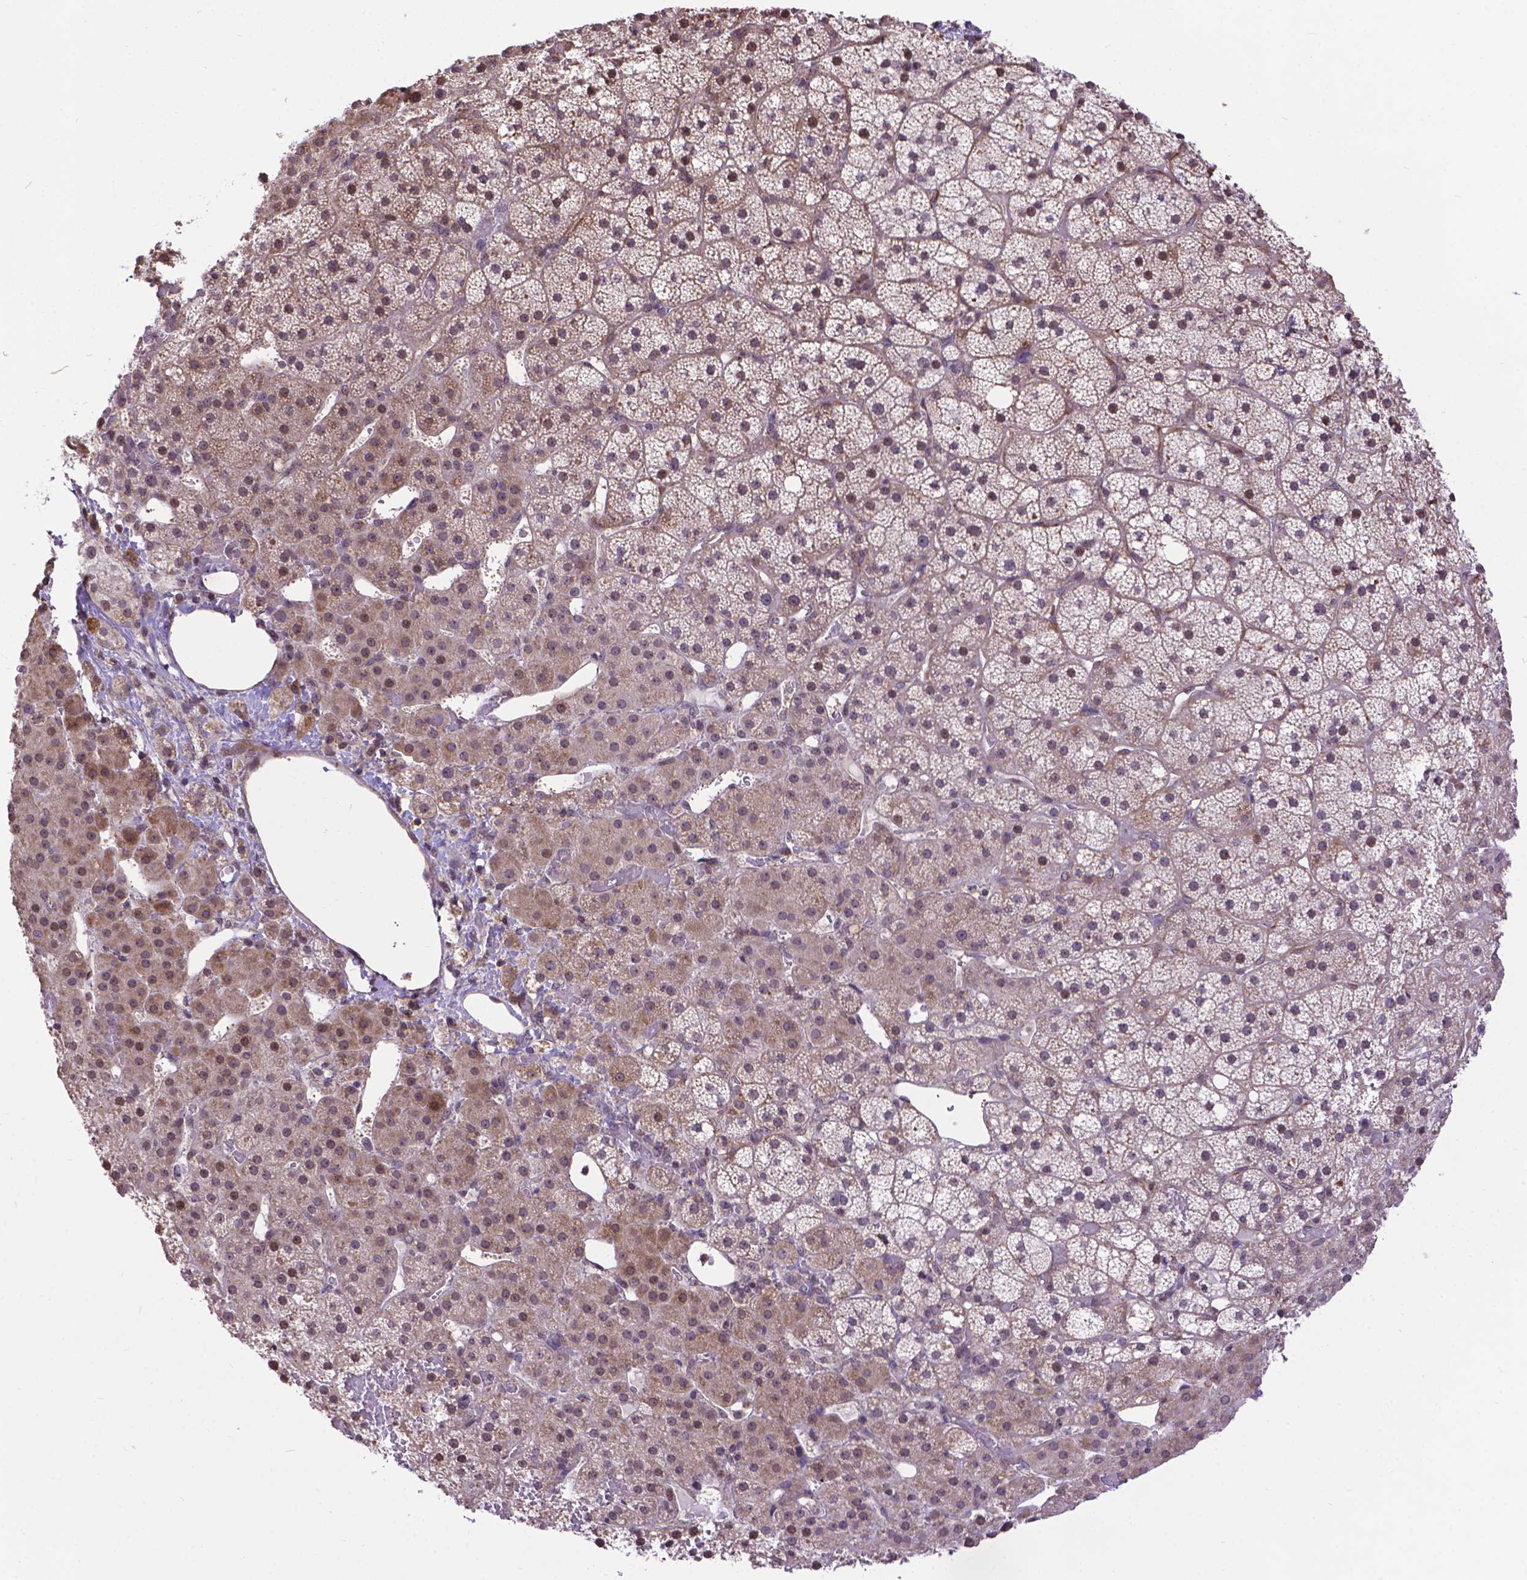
{"staining": {"intensity": "moderate", "quantity": "<25%", "location": "cytoplasmic/membranous,nuclear"}, "tissue": "adrenal gland", "cell_type": "Glandular cells", "image_type": "normal", "snomed": [{"axis": "morphology", "description": "Normal tissue, NOS"}, {"axis": "topography", "description": "Adrenal gland"}], "caption": "A high-resolution photomicrograph shows immunohistochemistry staining of unremarkable adrenal gland, which reveals moderate cytoplasmic/membranous,nuclear expression in approximately <25% of glandular cells. Using DAB (3,3'-diaminobenzidine) (brown) and hematoxylin (blue) stains, captured at high magnification using brightfield microscopy.", "gene": "TMEM135", "patient": {"sex": "male", "age": 53}}